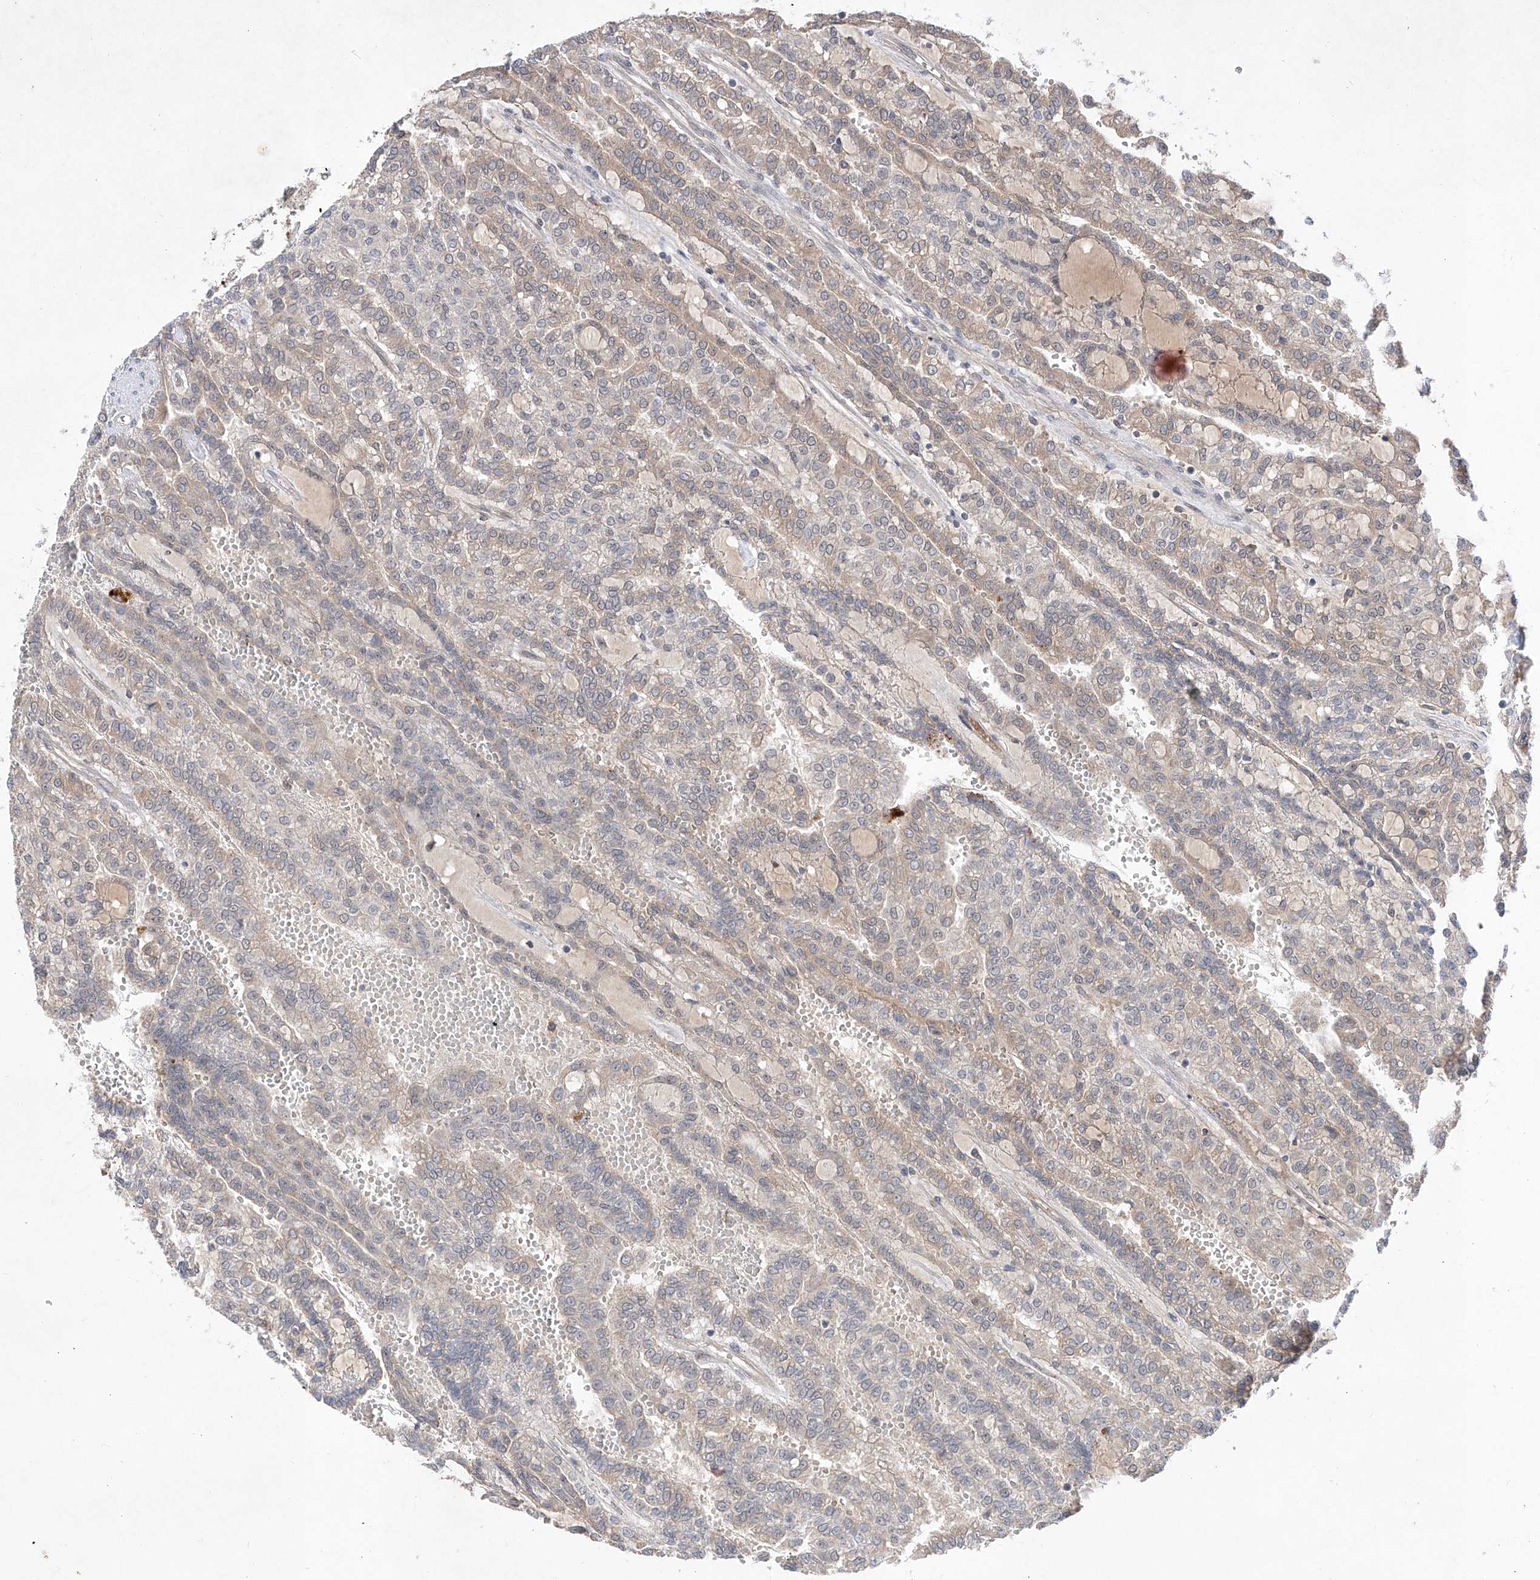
{"staining": {"intensity": "negative", "quantity": "none", "location": "none"}, "tissue": "renal cancer", "cell_type": "Tumor cells", "image_type": "cancer", "snomed": [{"axis": "morphology", "description": "Adenocarcinoma, NOS"}, {"axis": "topography", "description": "Kidney"}], "caption": "This histopathology image is of renal cancer (adenocarcinoma) stained with immunohistochemistry to label a protein in brown with the nuclei are counter-stained blue. There is no staining in tumor cells.", "gene": "FAM135A", "patient": {"sex": "male", "age": 63}}